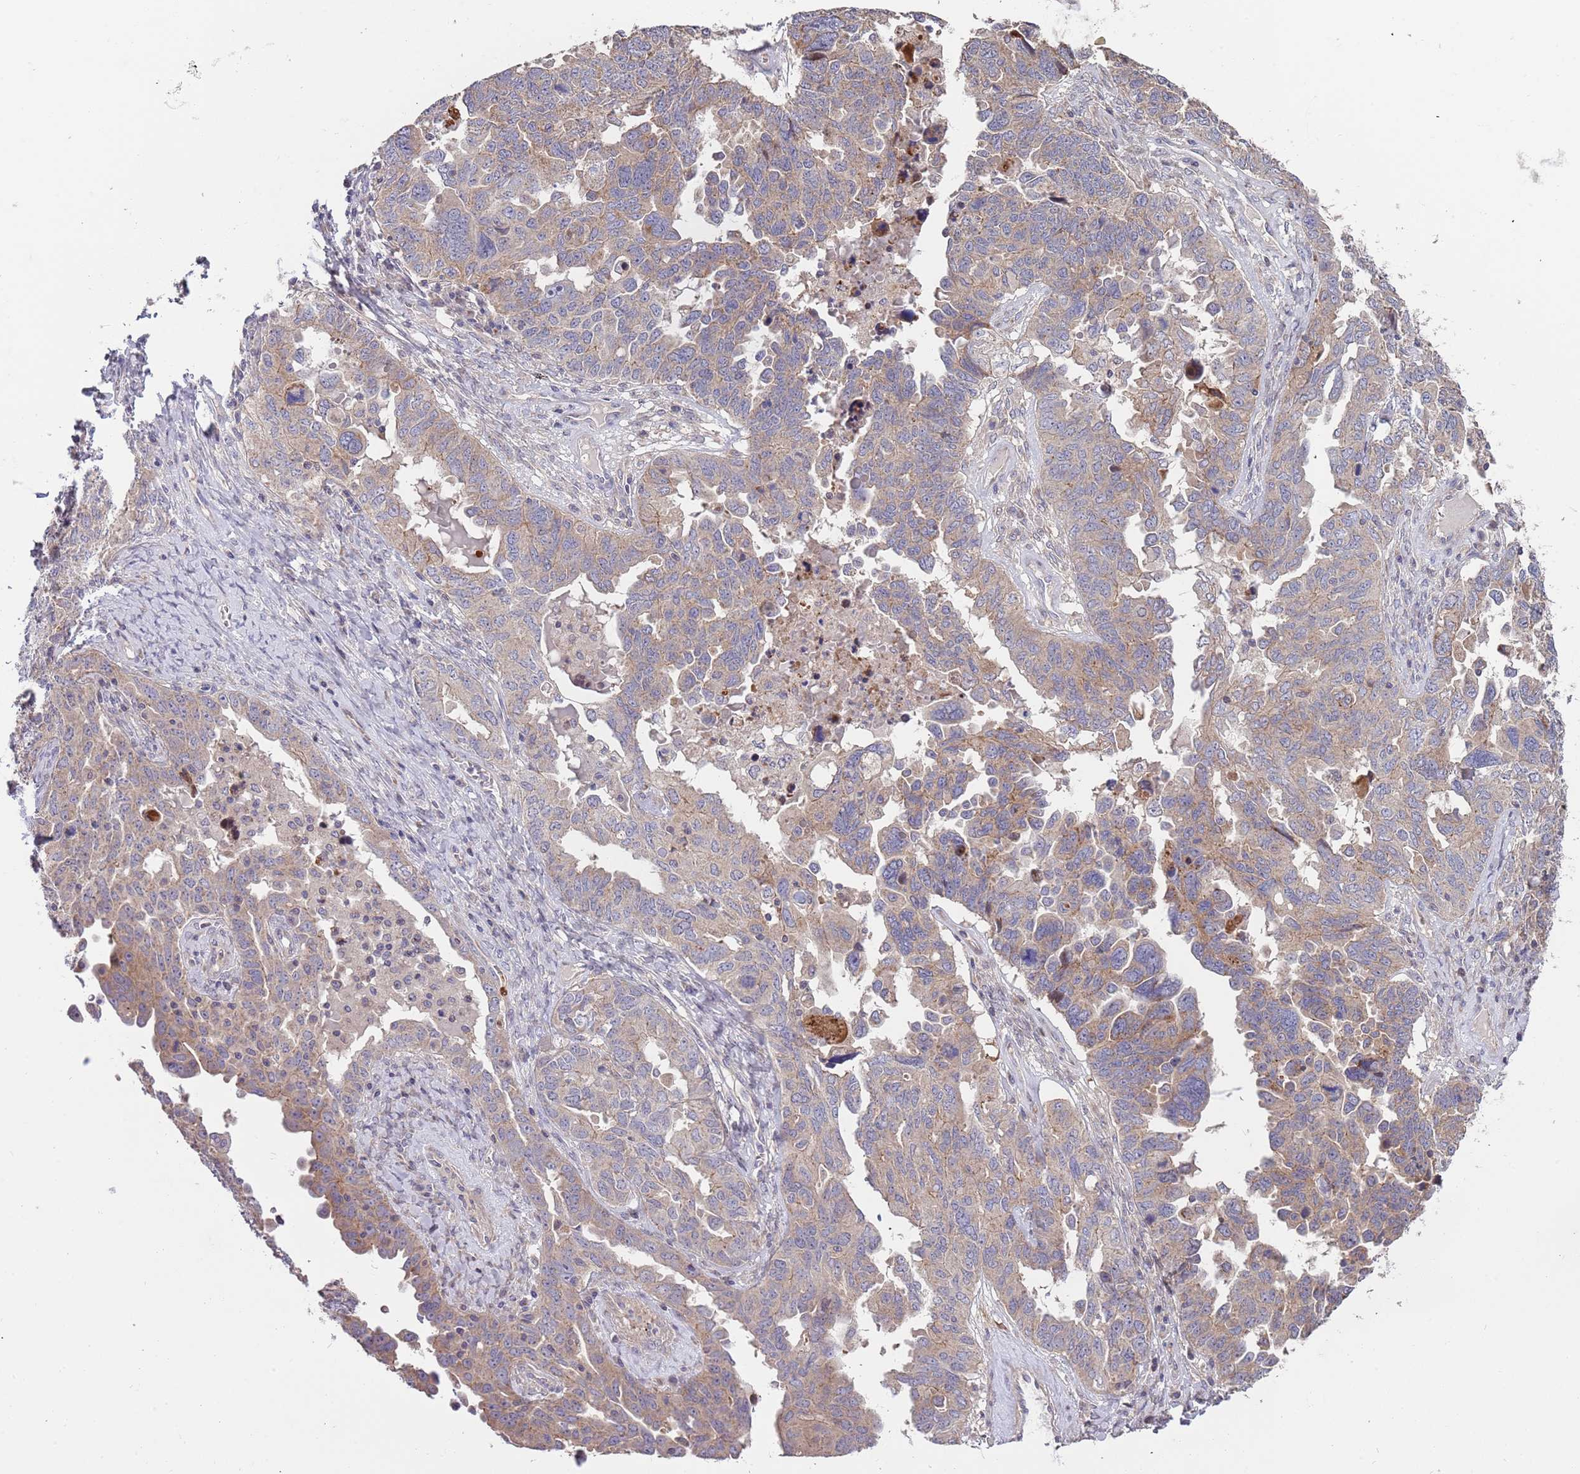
{"staining": {"intensity": "weak", "quantity": "25%-75%", "location": "cytoplasmic/membranous"}, "tissue": "ovarian cancer", "cell_type": "Tumor cells", "image_type": "cancer", "snomed": [{"axis": "morphology", "description": "Carcinoma, endometroid"}, {"axis": "topography", "description": "Ovary"}], "caption": "Human endometroid carcinoma (ovarian) stained with a brown dye exhibits weak cytoplasmic/membranous positive staining in approximately 25%-75% of tumor cells.", "gene": "ABCC10", "patient": {"sex": "female", "age": 62}}